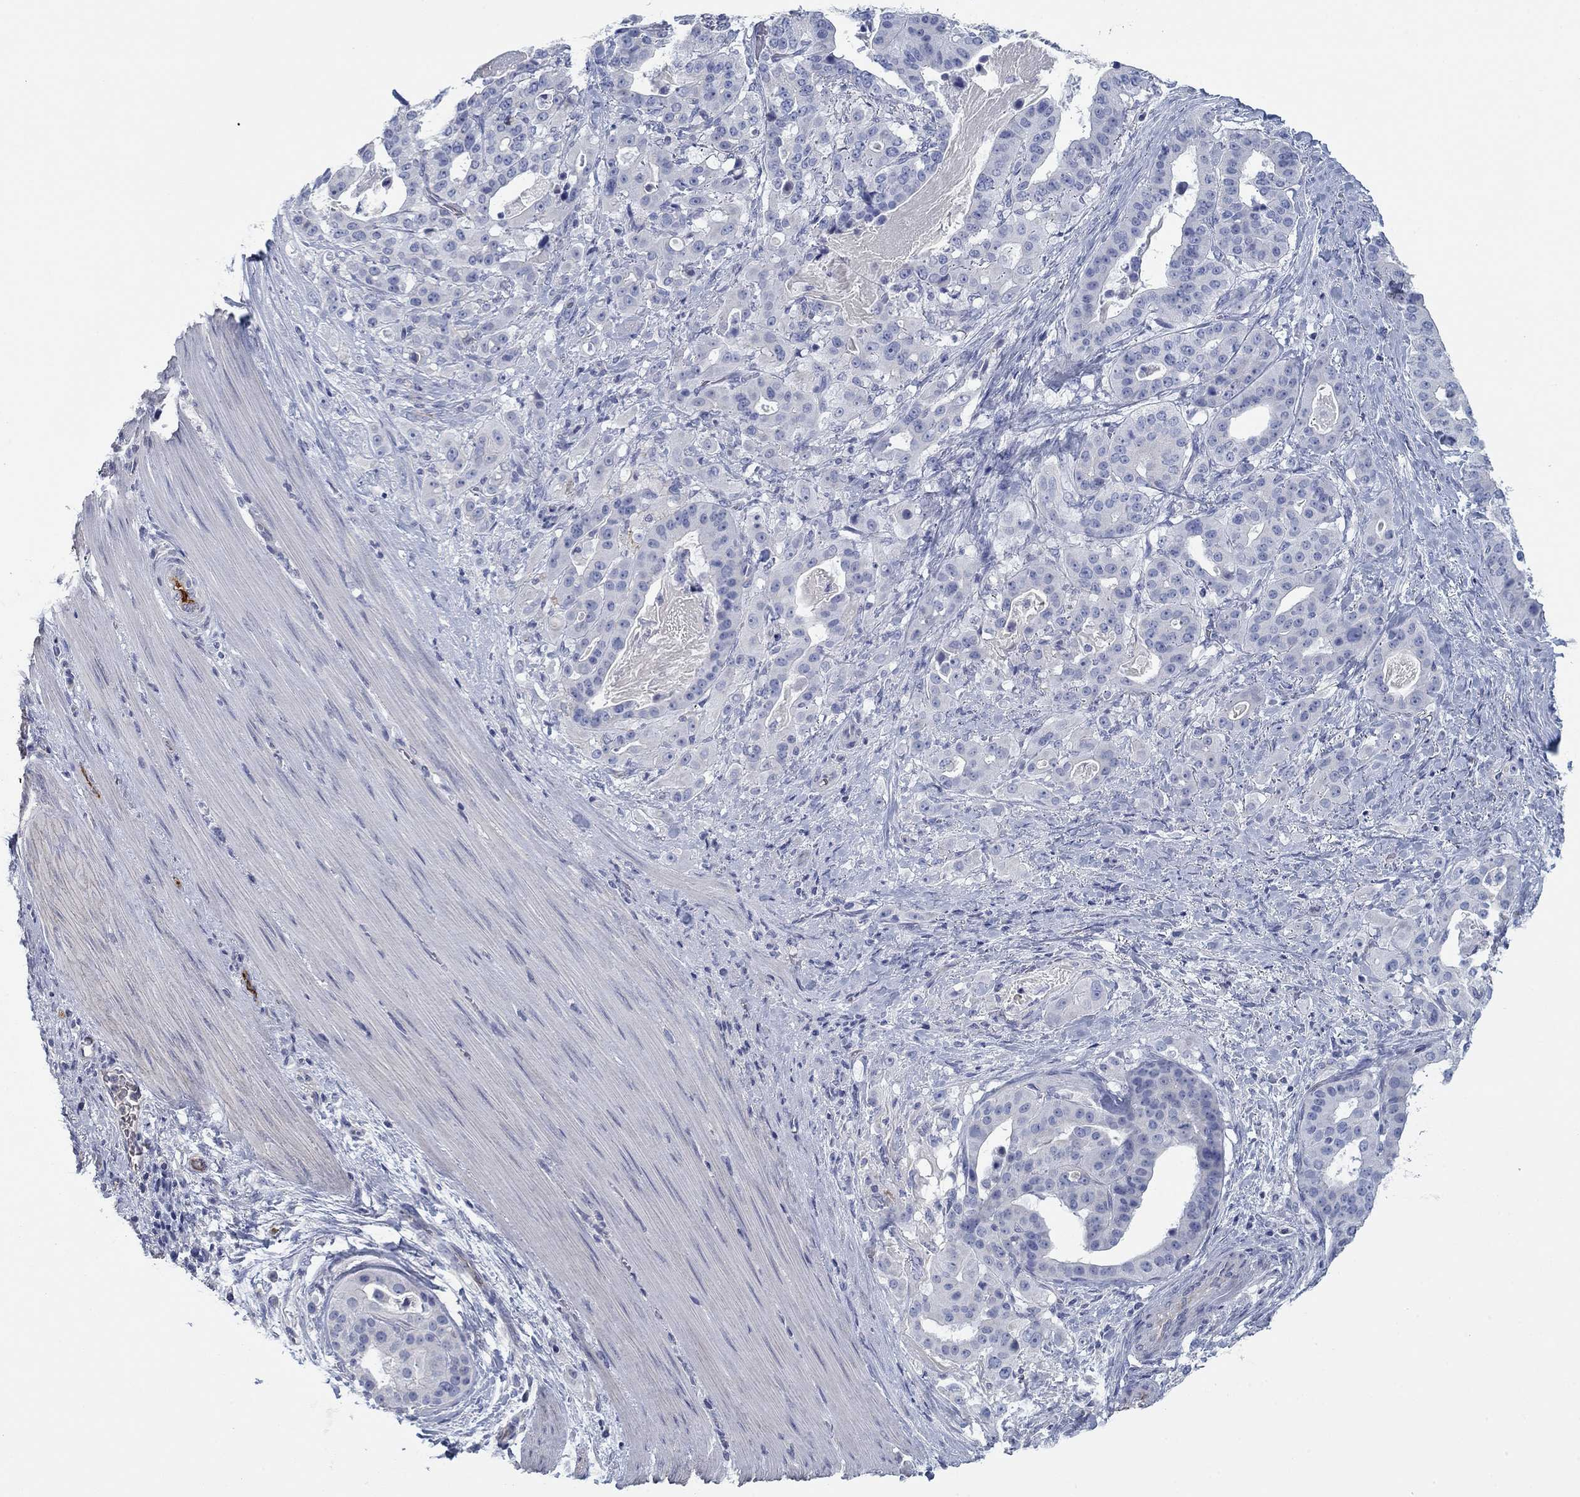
{"staining": {"intensity": "negative", "quantity": "none", "location": "none"}, "tissue": "stomach cancer", "cell_type": "Tumor cells", "image_type": "cancer", "snomed": [{"axis": "morphology", "description": "Adenocarcinoma, NOS"}, {"axis": "topography", "description": "Stomach"}], "caption": "IHC photomicrograph of neoplastic tissue: stomach cancer stained with DAB (3,3'-diaminobenzidine) shows no significant protein expression in tumor cells. (DAB (3,3'-diaminobenzidine) immunohistochemistry, high magnification).", "gene": "APOC3", "patient": {"sex": "male", "age": 48}}